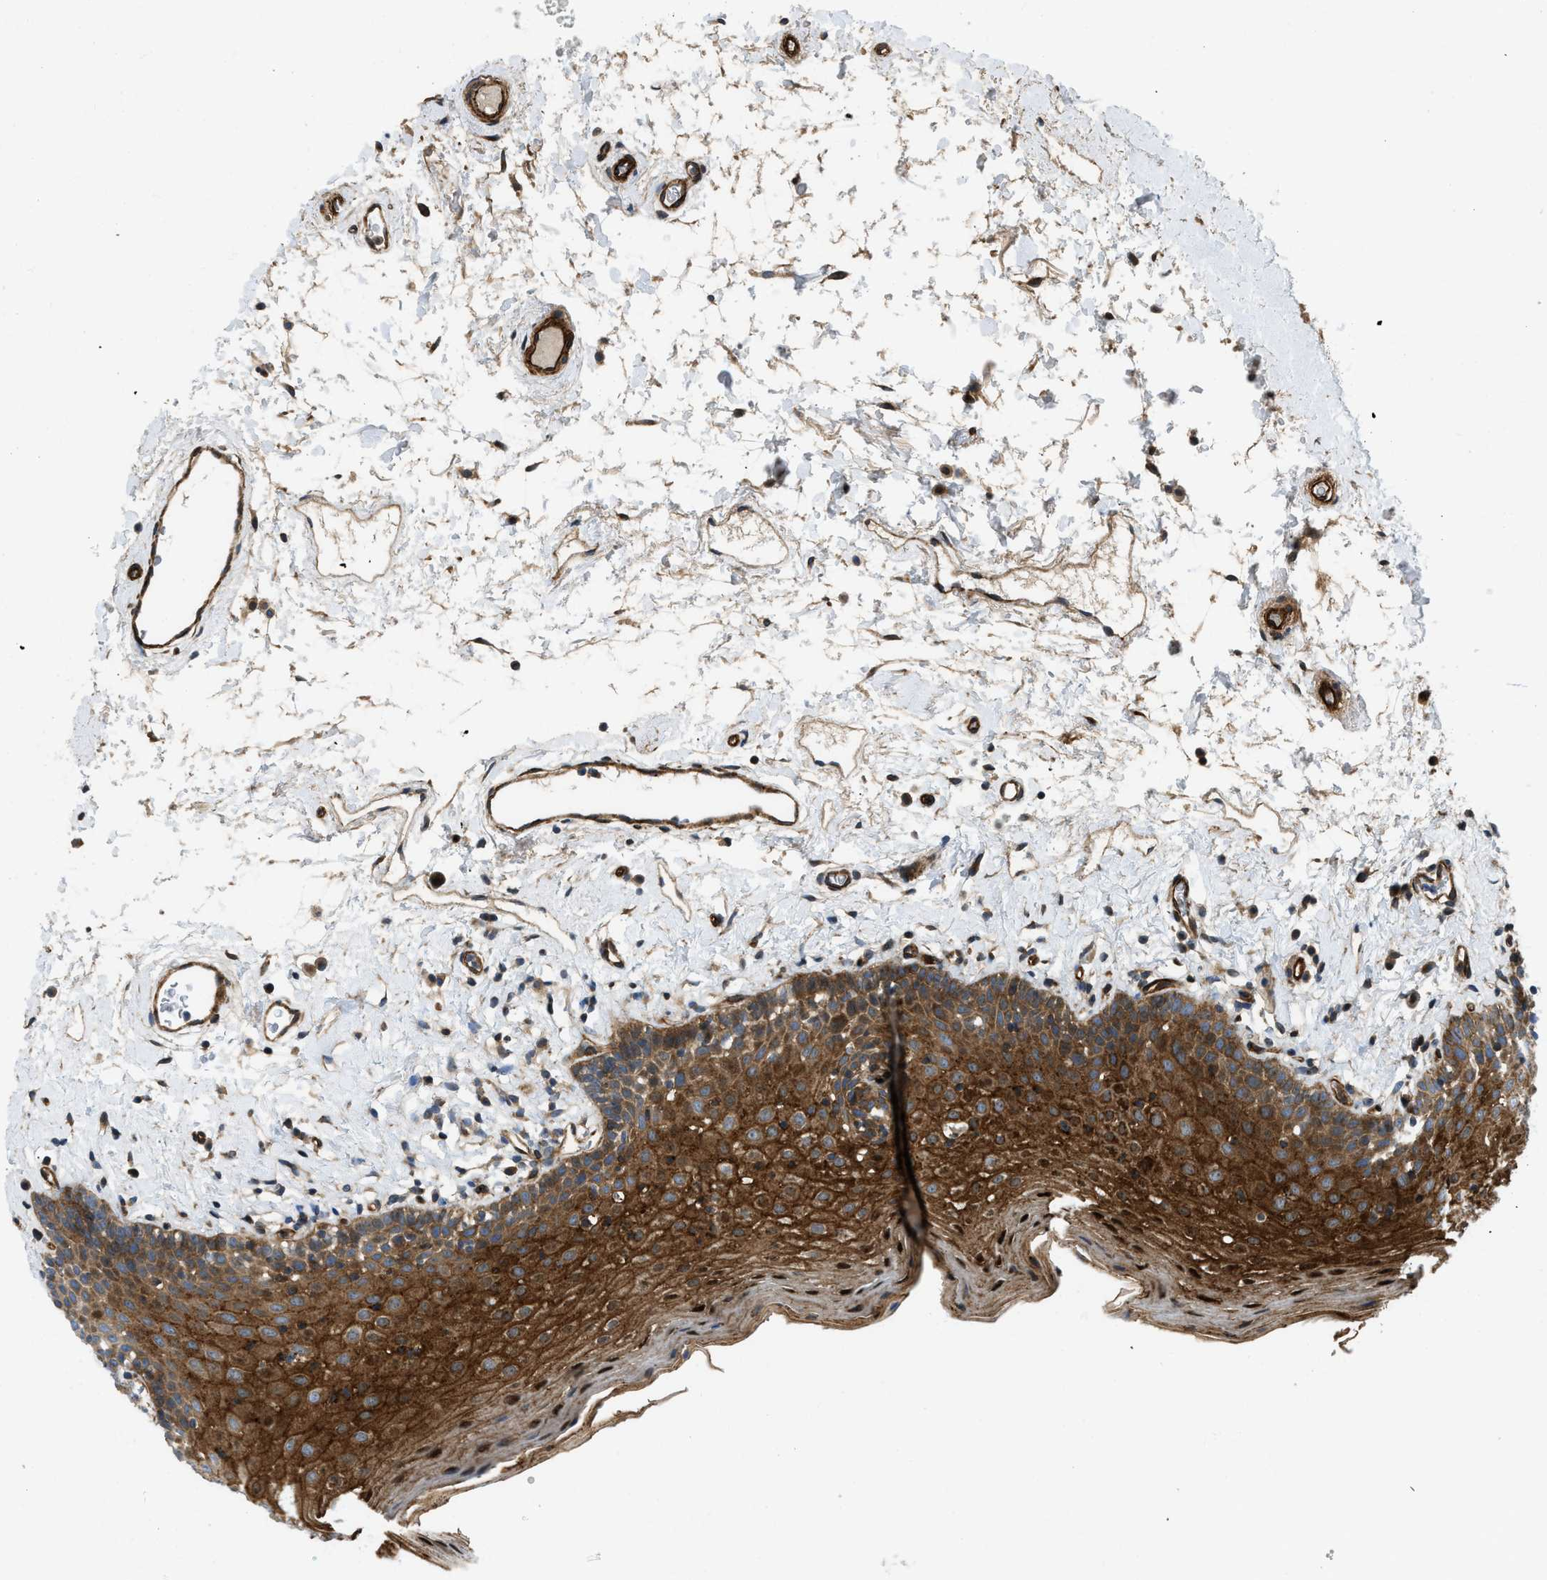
{"staining": {"intensity": "strong", "quantity": ">75%", "location": "cytoplasmic/membranous"}, "tissue": "oral mucosa", "cell_type": "Squamous epithelial cells", "image_type": "normal", "snomed": [{"axis": "morphology", "description": "Normal tissue, NOS"}, {"axis": "topography", "description": "Oral tissue"}], "caption": "Immunohistochemical staining of normal human oral mucosa reveals strong cytoplasmic/membranous protein staining in approximately >75% of squamous epithelial cells. (DAB (3,3'-diaminobenzidine) = brown stain, brightfield microscopy at high magnification).", "gene": "NYNRIN", "patient": {"sex": "male", "age": 66}}